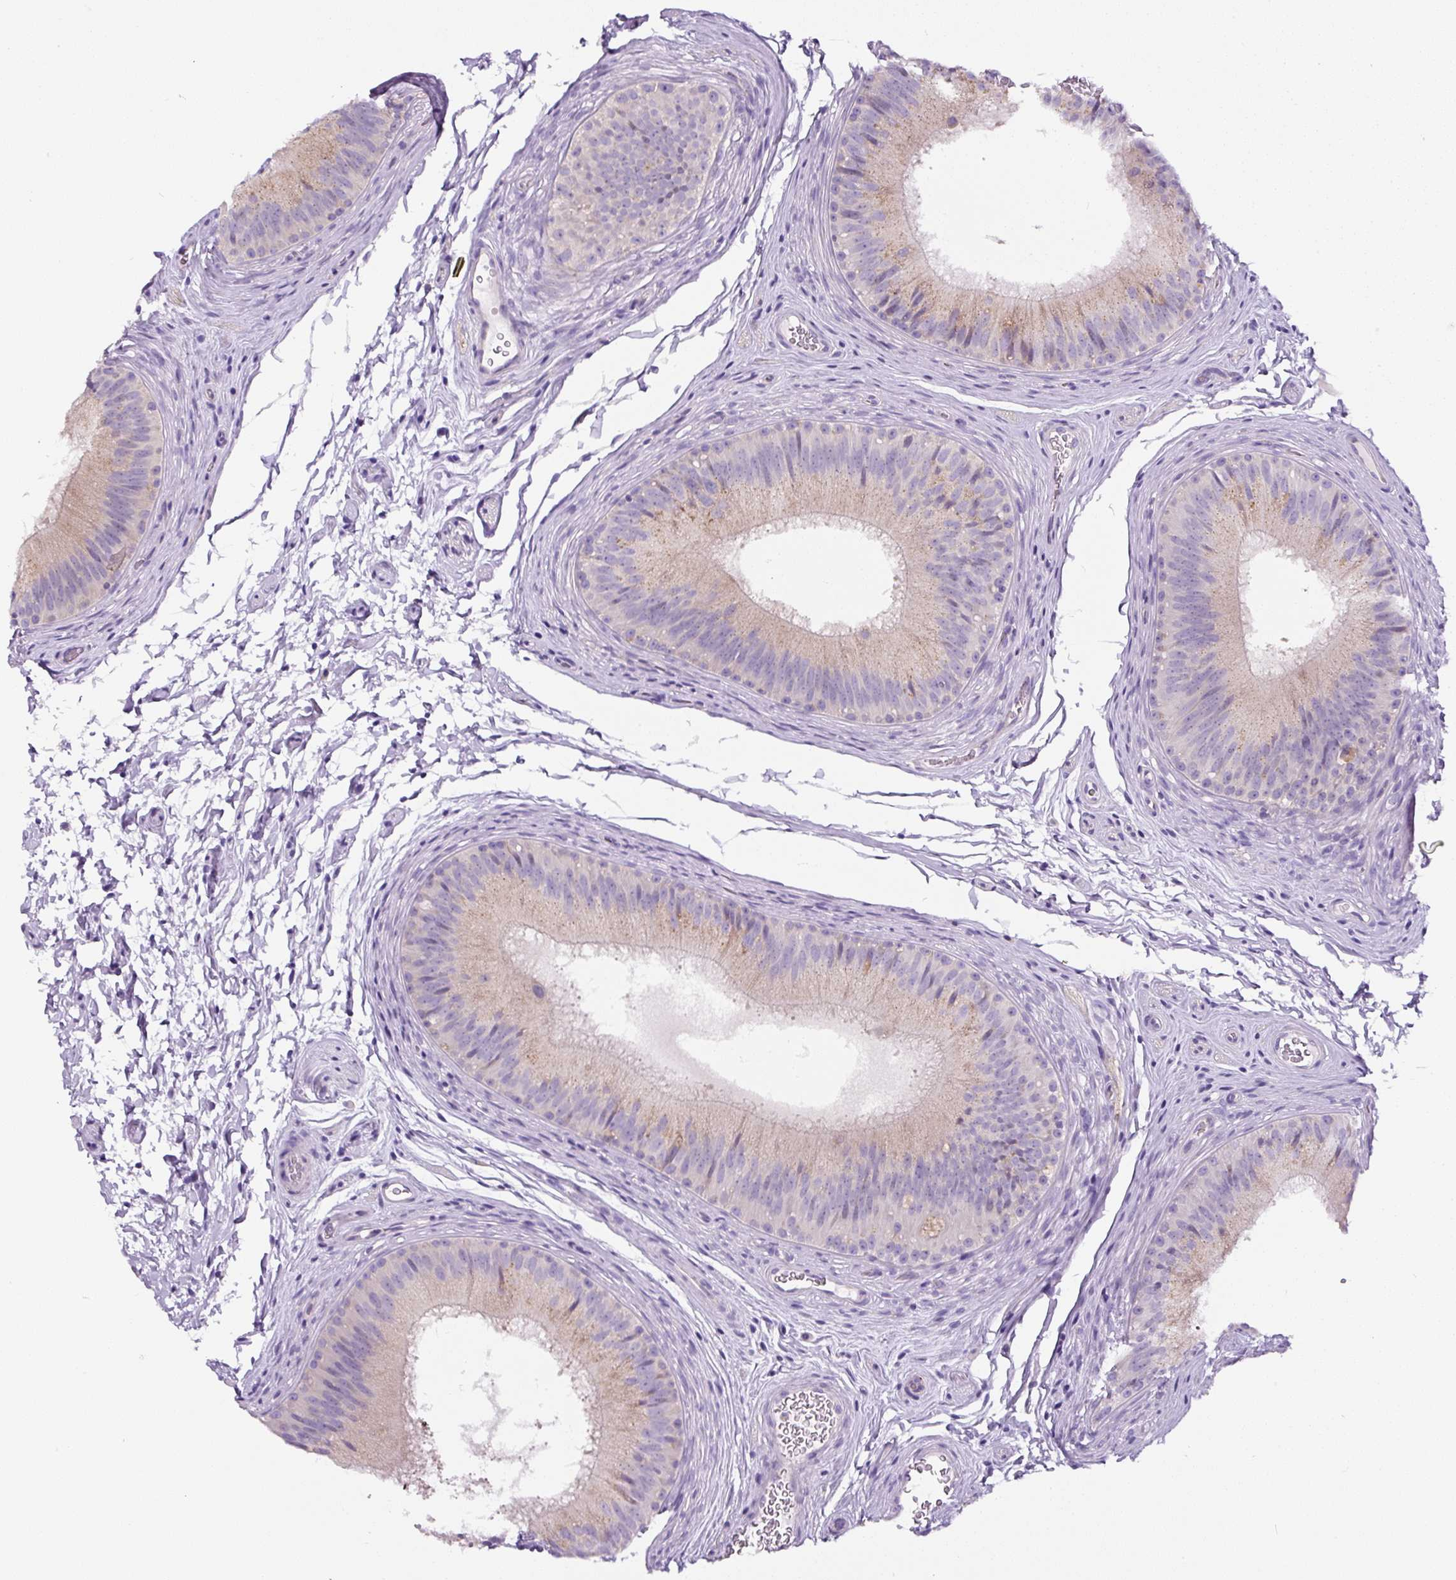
{"staining": {"intensity": "strong", "quantity": "<25%", "location": "cytoplasmic/membranous"}, "tissue": "epididymis", "cell_type": "Glandular cells", "image_type": "normal", "snomed": [{"axis": "morphology", "description": "Normal tissue, NOS"}, {"axis": "topography", "description": "Epididymis"}], "caption": "Protein staining by immunohistochemistry (IHC) shows strong cytoplasmic/membranous positivity in about <25% of glandular cells in benign epididymis.", "gene": "HPS4", "patient": {"sex": "male", "age": 24}}